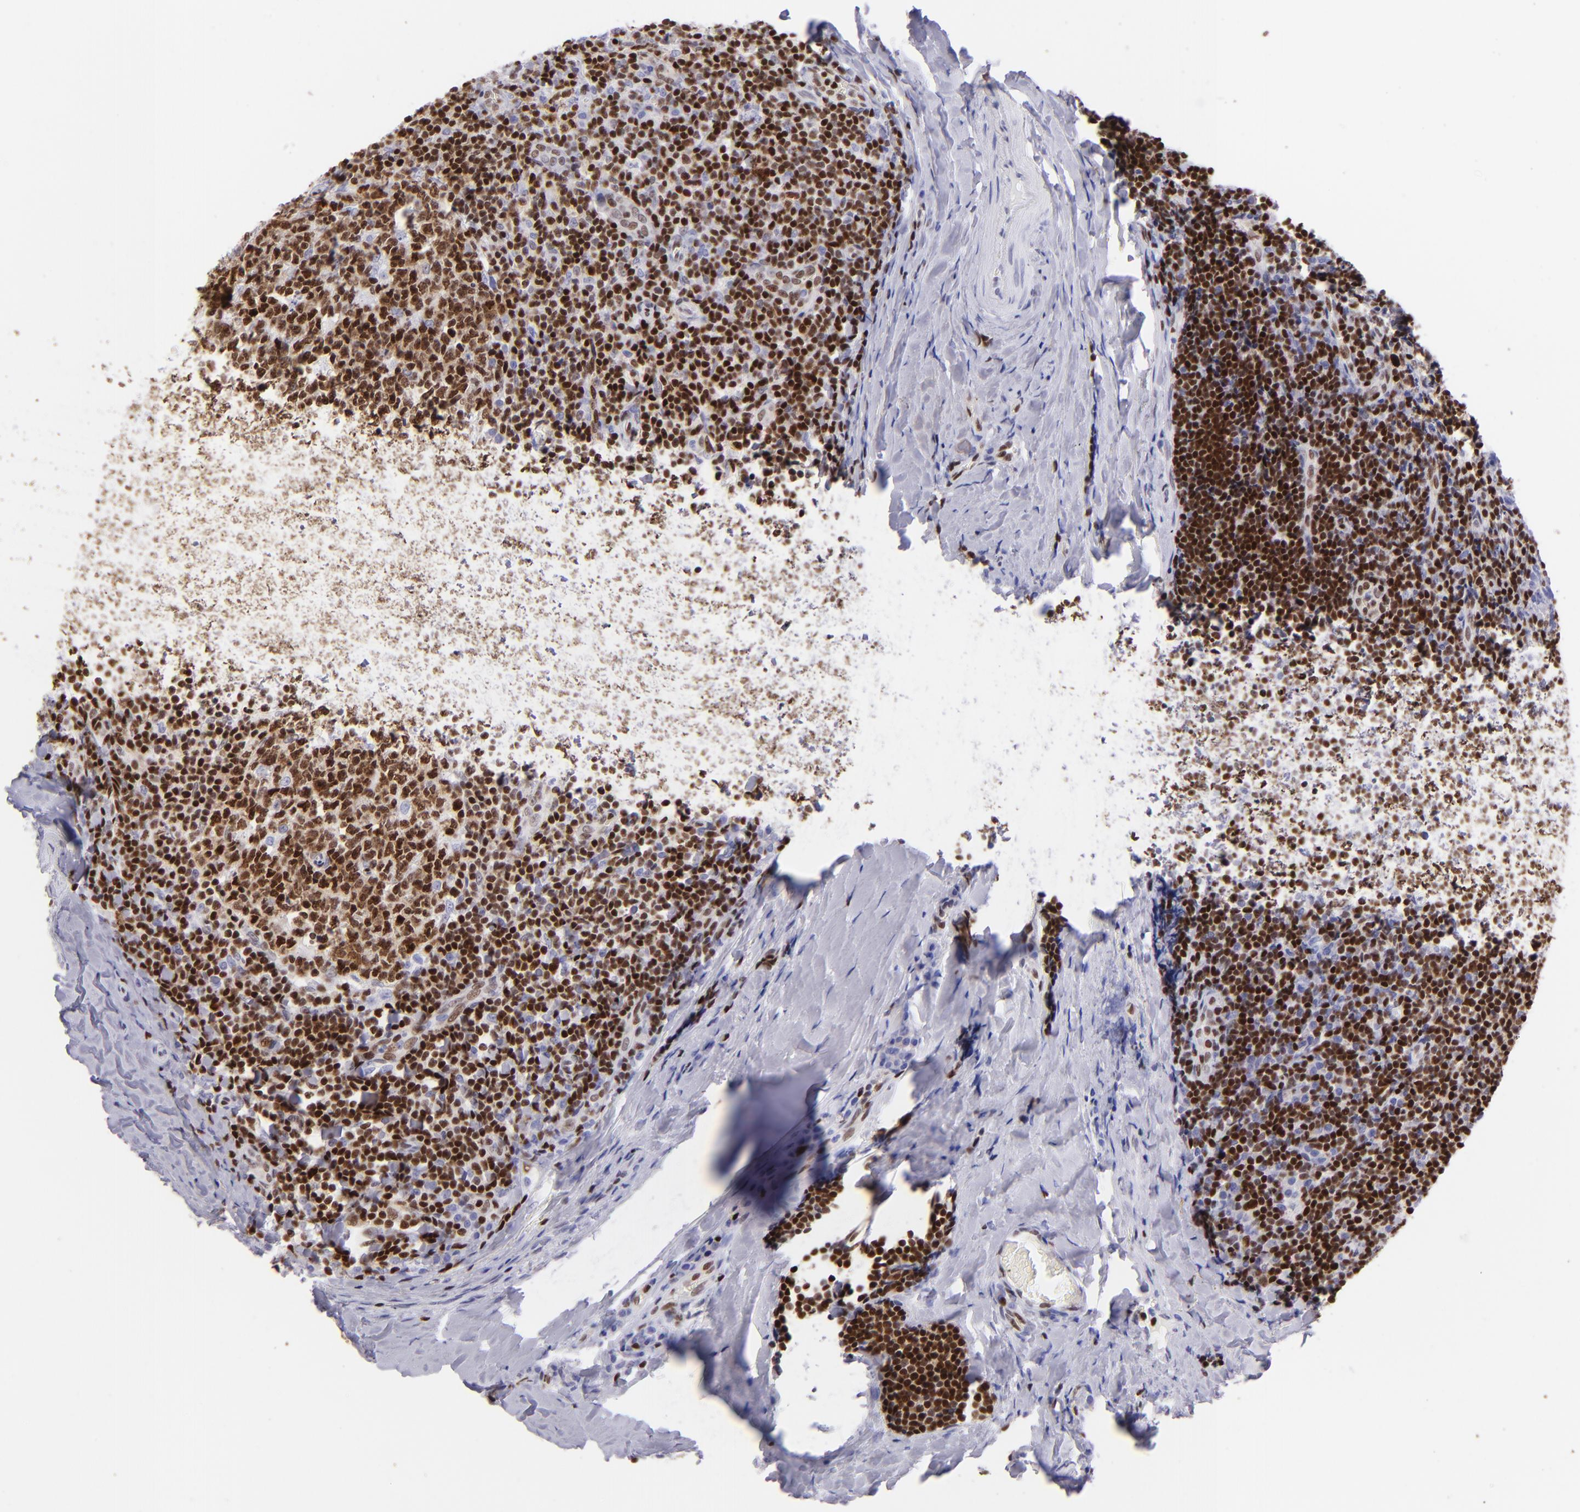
{"staining": {"intensity": "strong", "quantity": ">75%", "location": "nuclear"}, "tissue": "tonsil", "cell_type": "Germinal center cells", "image_type": "normal", "snomed": [{"axis": "morphology", "description": "Normal tissue, NOS"}, {"axis": "topography", "description": "Tonsil"}], "caption": "An IHC photomicrograph of benign tissue is shown. Protein staining in brown labels strong nuclear positivity in tonsil within germinal center cells. Immunohistochemistry (ihc) stains the protein in brown and the nuclei are stained blue.", "gene": "ETS1", "patient": {"sex": "male", "age": 31}}